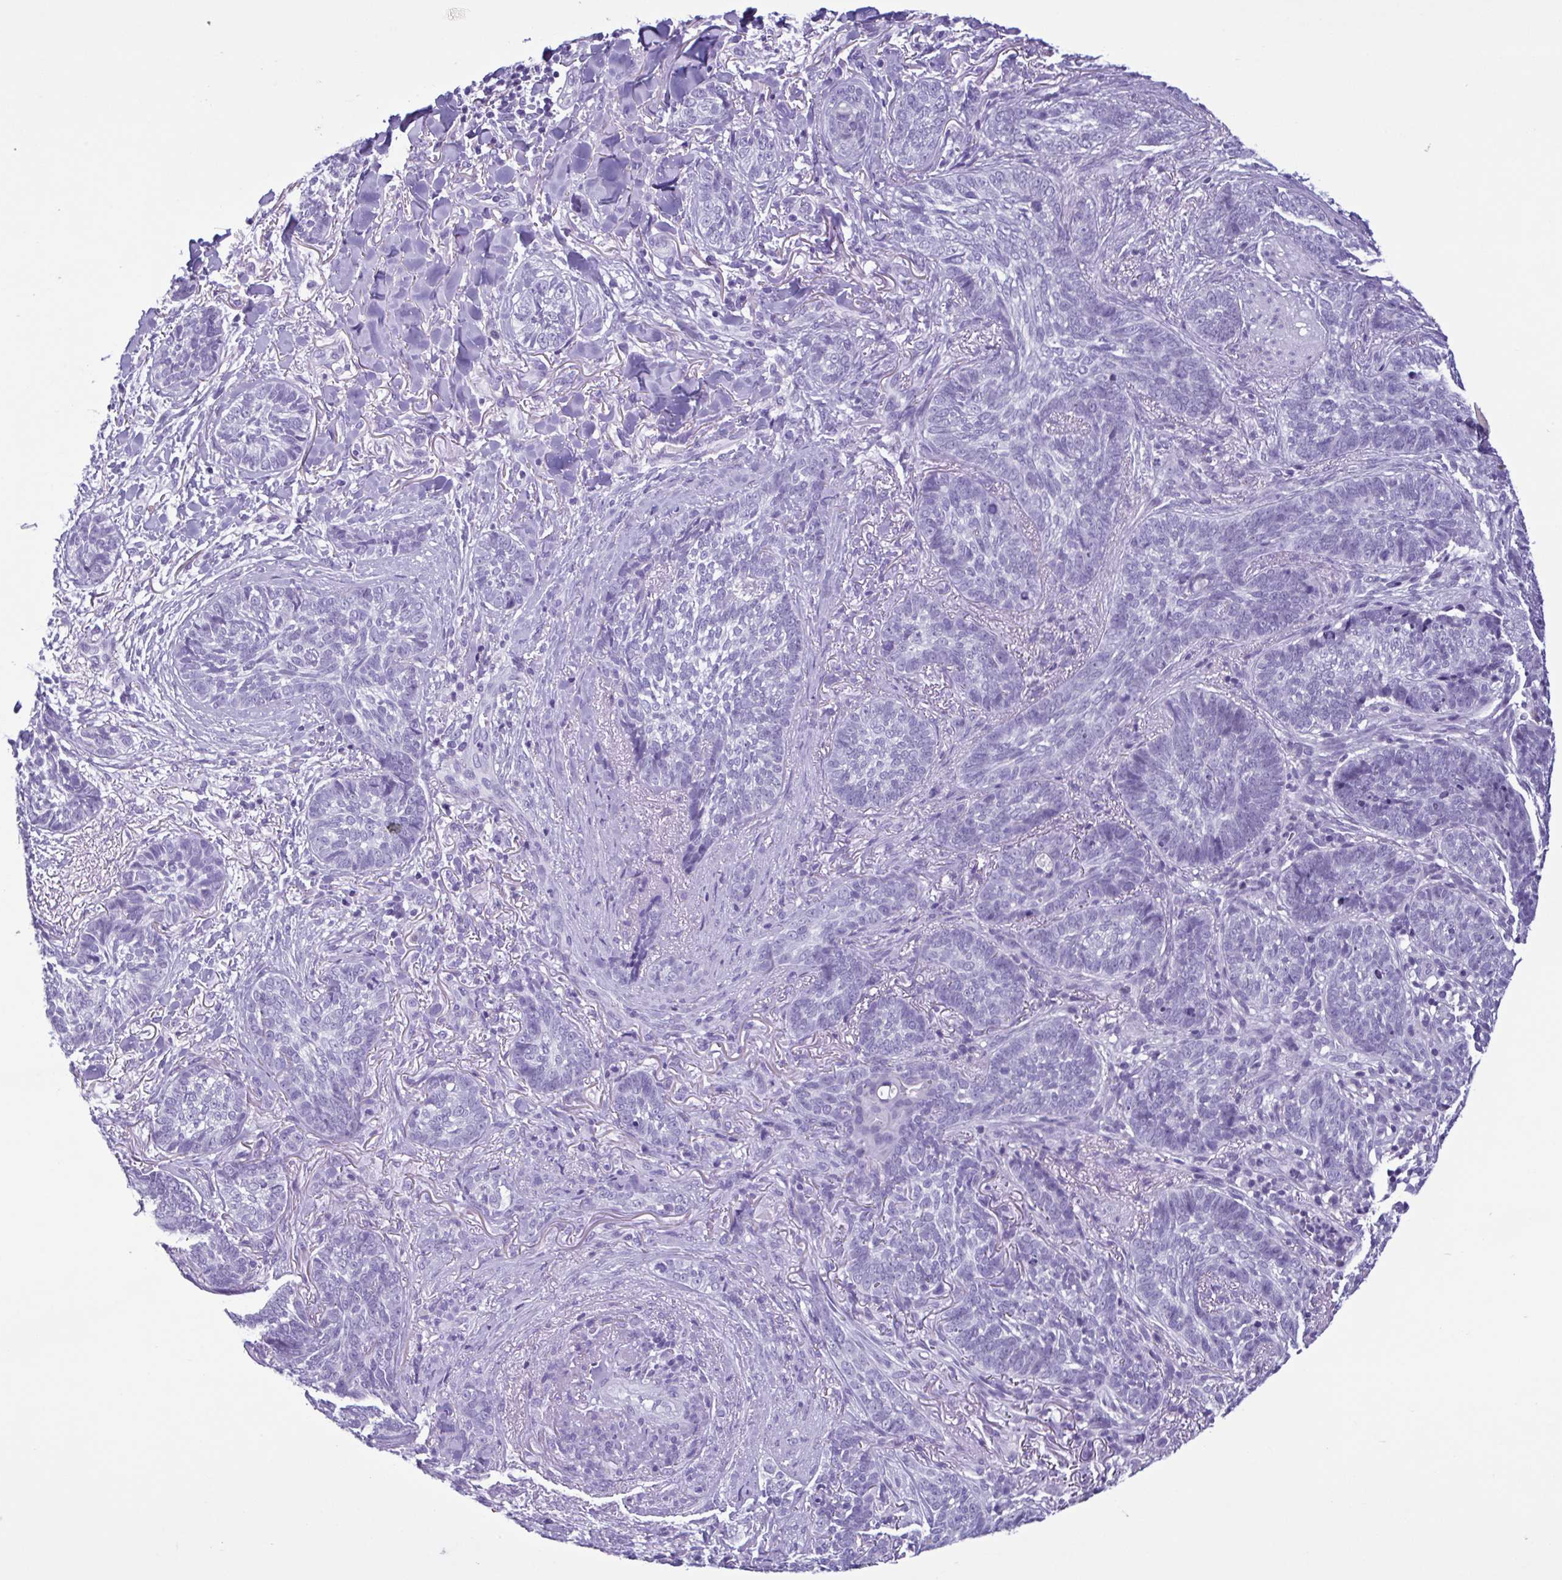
{"staining": {"intensity": "negative", "quantity": "none", "location": "none"}, "tissue": "skin cancer", "cell_type": "Tumor cells", "image_type": "cancer", "snomed": [{"axis": "morphology", "description": "Basal cell carcinoma"}, {"axis": "topography", "description": "Skin"}, {"axis": "topography", "description": "Skin of face"}], "caption": "Immunohistochemical staining of human skin basal cell carcinoma demonstrates no significant staining in tumor cells.", "gene": "INAFM1", "patient": {"sex": "male", "age": 88}}